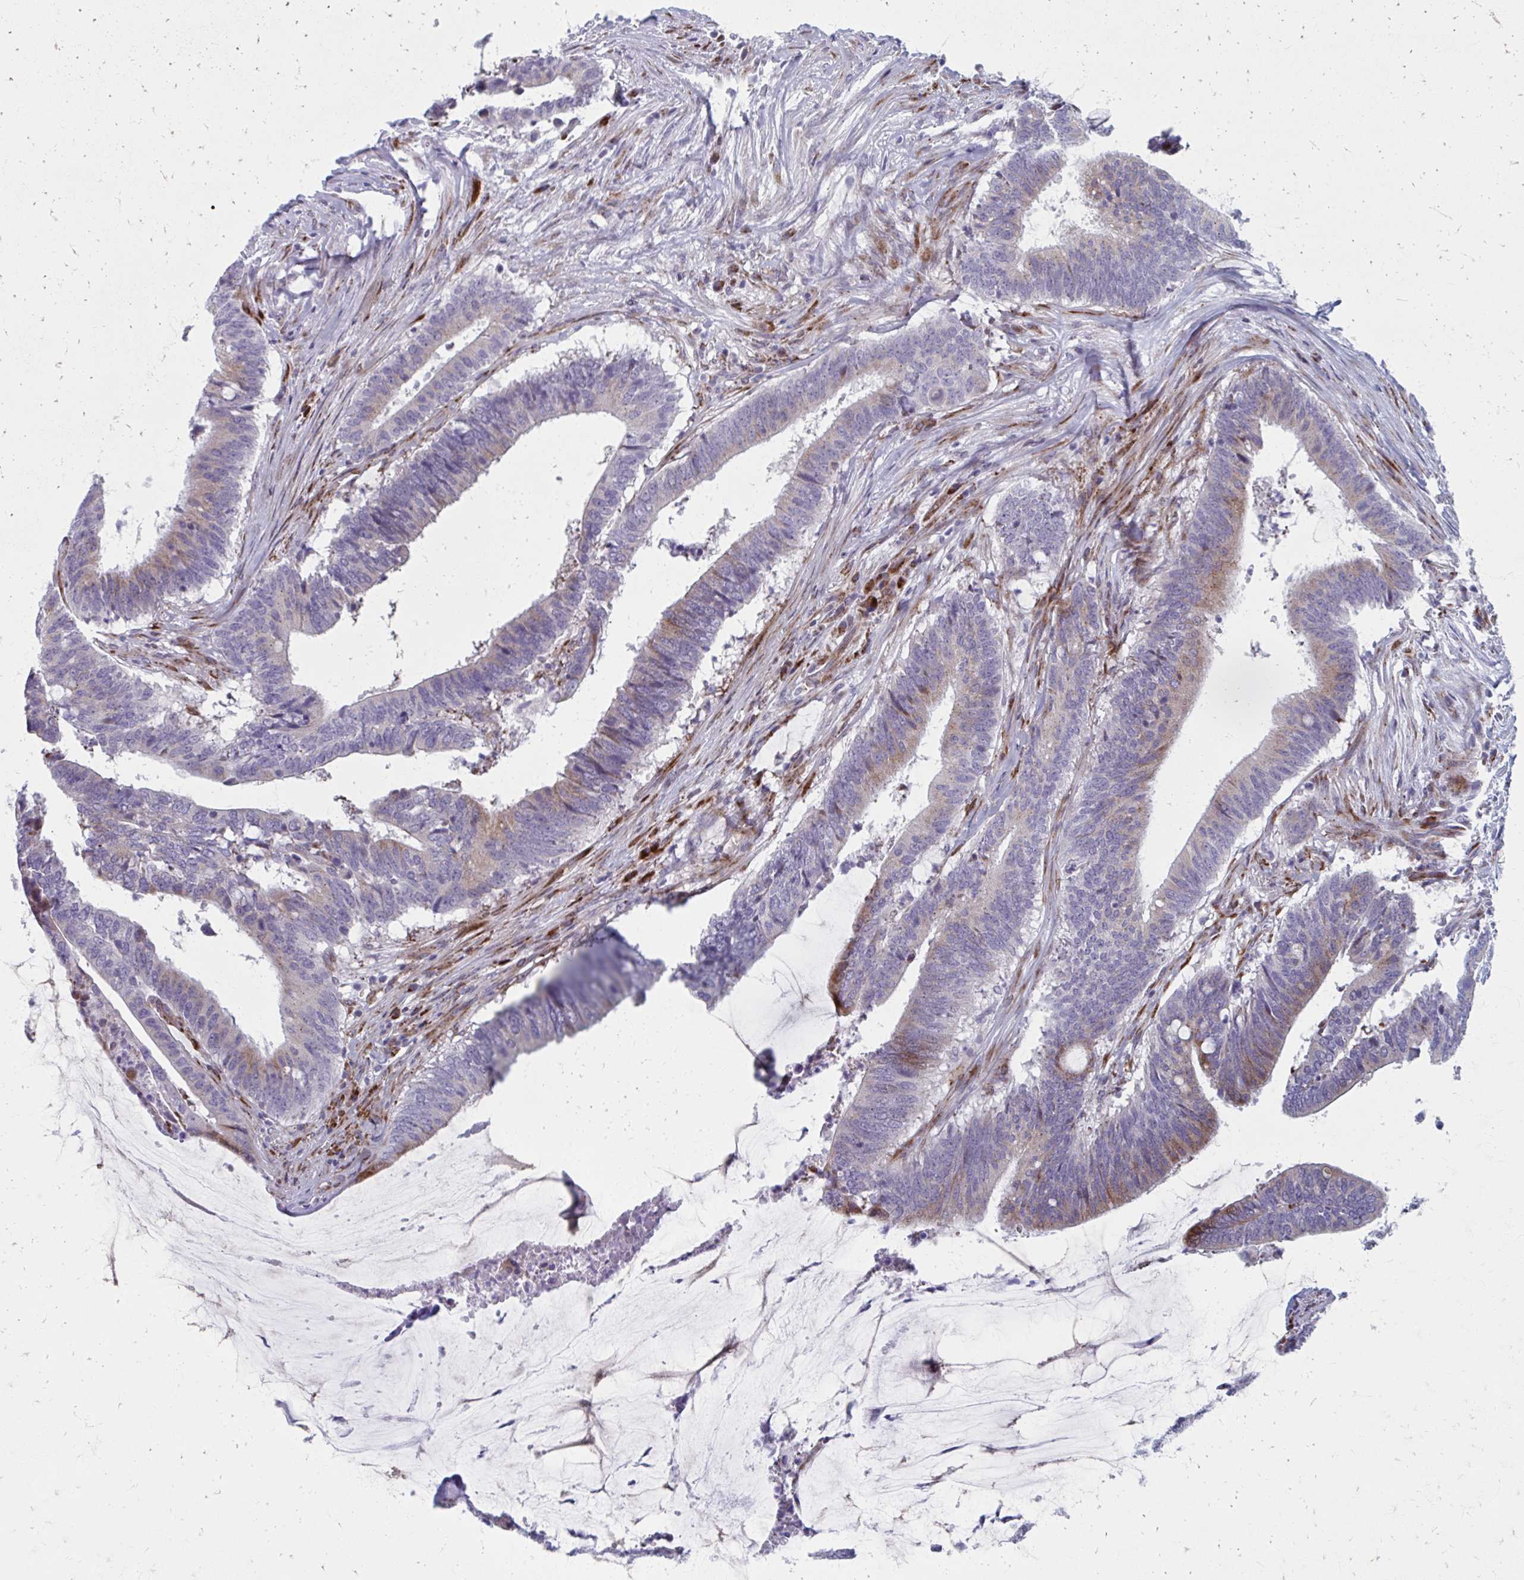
{"staining": {"intensity": "moderate", "quantity": "<25%", "location": "cytoplasmic/membranous"}, "tissue": "colorectal cancer", "cell_type": "Tumor cells", "image_type": "cancer", "snomed": [{"axis": "morphology", "description": "Adenocarcinoma, NOS"}, {"axis": "topography", "description": "Colon"}], "caption": "Protein expression analysis of human colorectal cancer (adenocarcinoma) reveals moderate cytoplasmic/membranous expression in approximately <25% of tumor cells. (DAB = brown stain, brightfield microscopy at high magnification).", "gene": "OLFM2", "patient": {"sex": "female", "age": 43}}